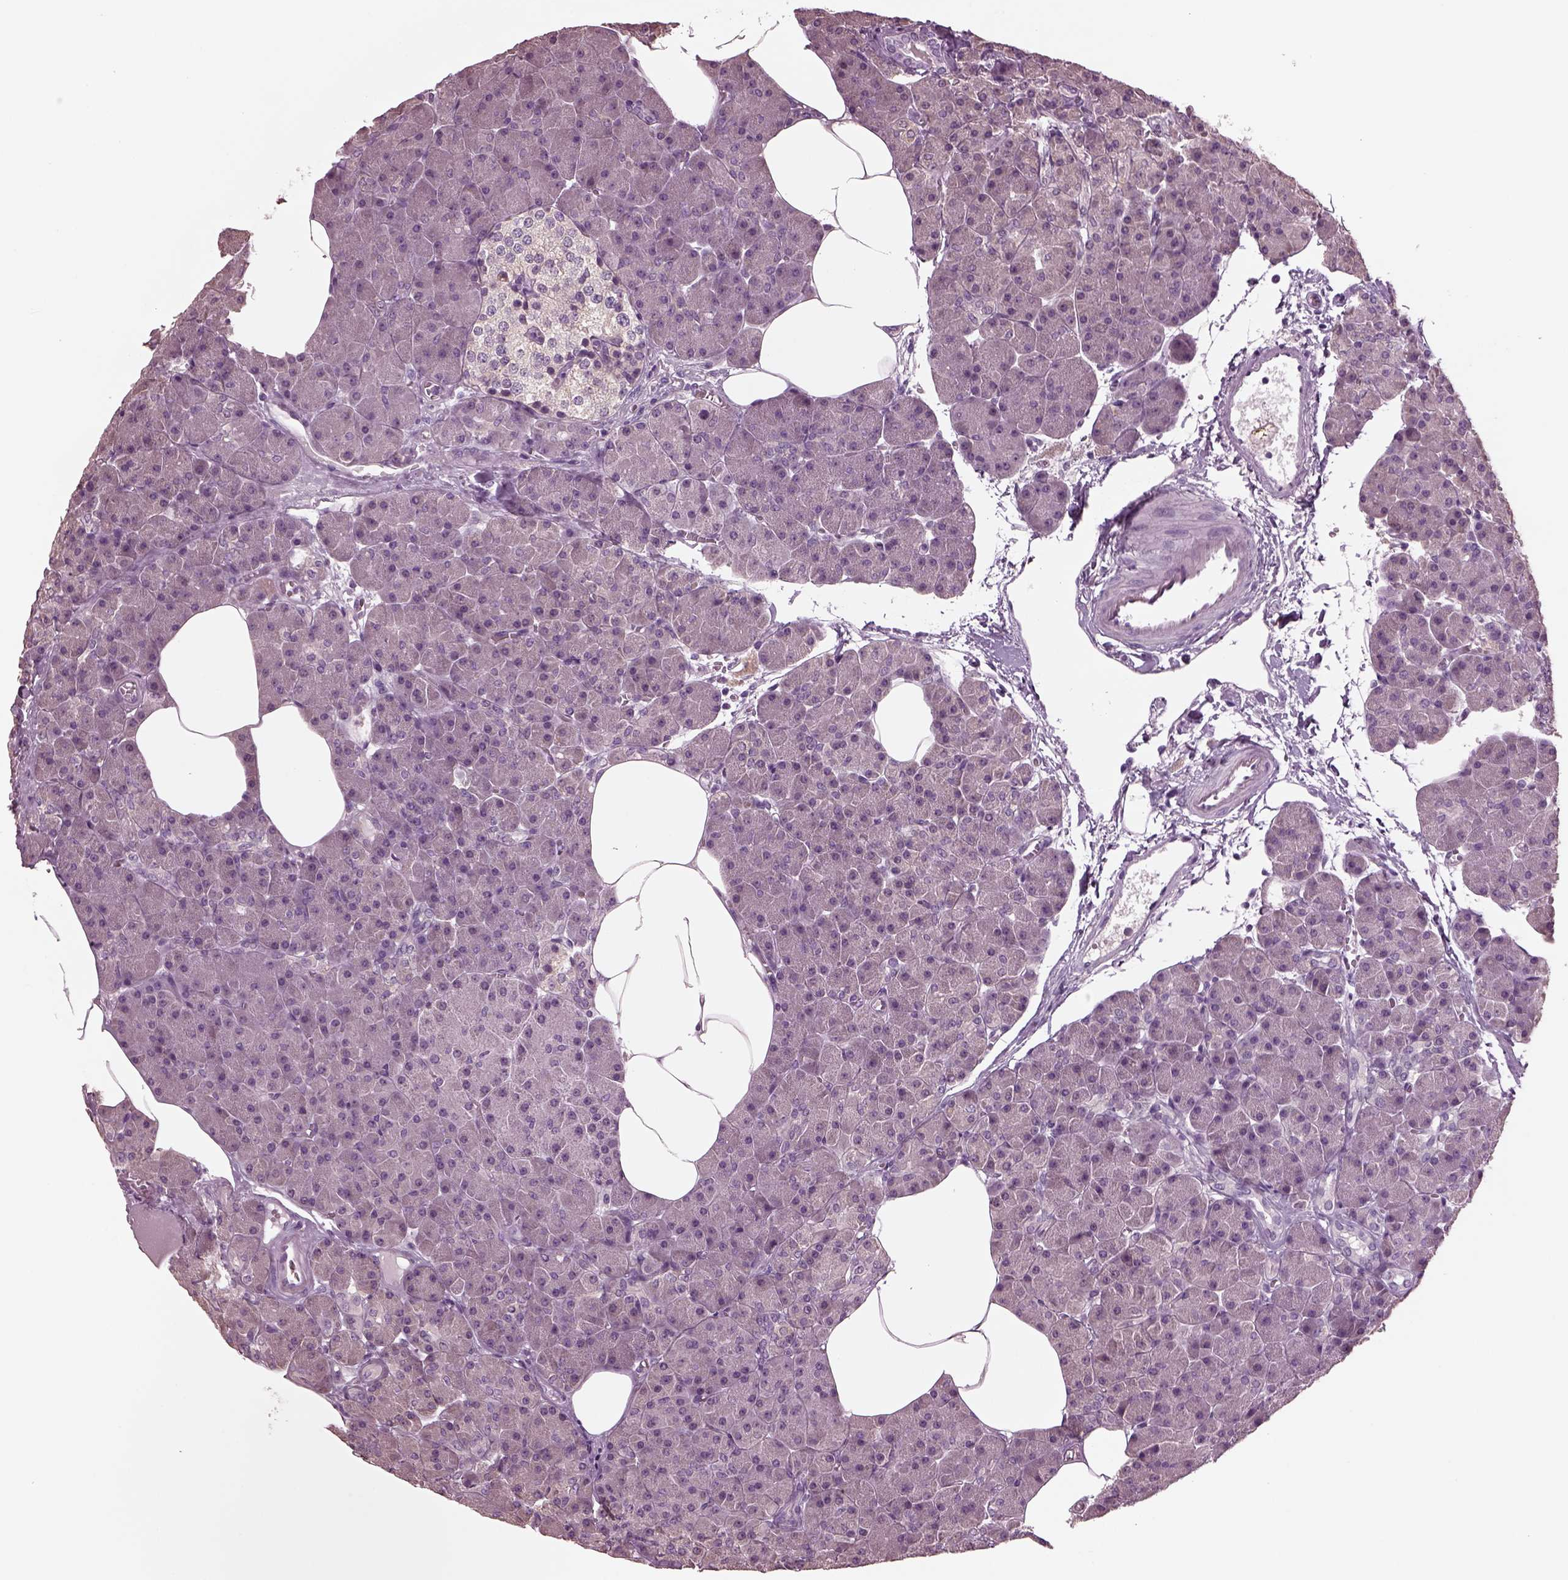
{"staining": {"intensity": "negative", "quantity": "none", "location": "none"}, "tissue": "pancreas", "cell_type": "Exocrine glandular cells", "image_type": "normal", "snomed": [{"axis": "morphology", "description": "Normal tissue, NOS"}, {"axis": "topography", "description": "Pancreas"}], "caption": "High magnification brightfield microscopy of unremarkable pancreas stained with DAB (brown) and counterstained with hematoxylin (blue): exocrine glandular cells show no significant positivity.", "gene": "CLCN4", "patient": {"sex": "female", "age": 45}}